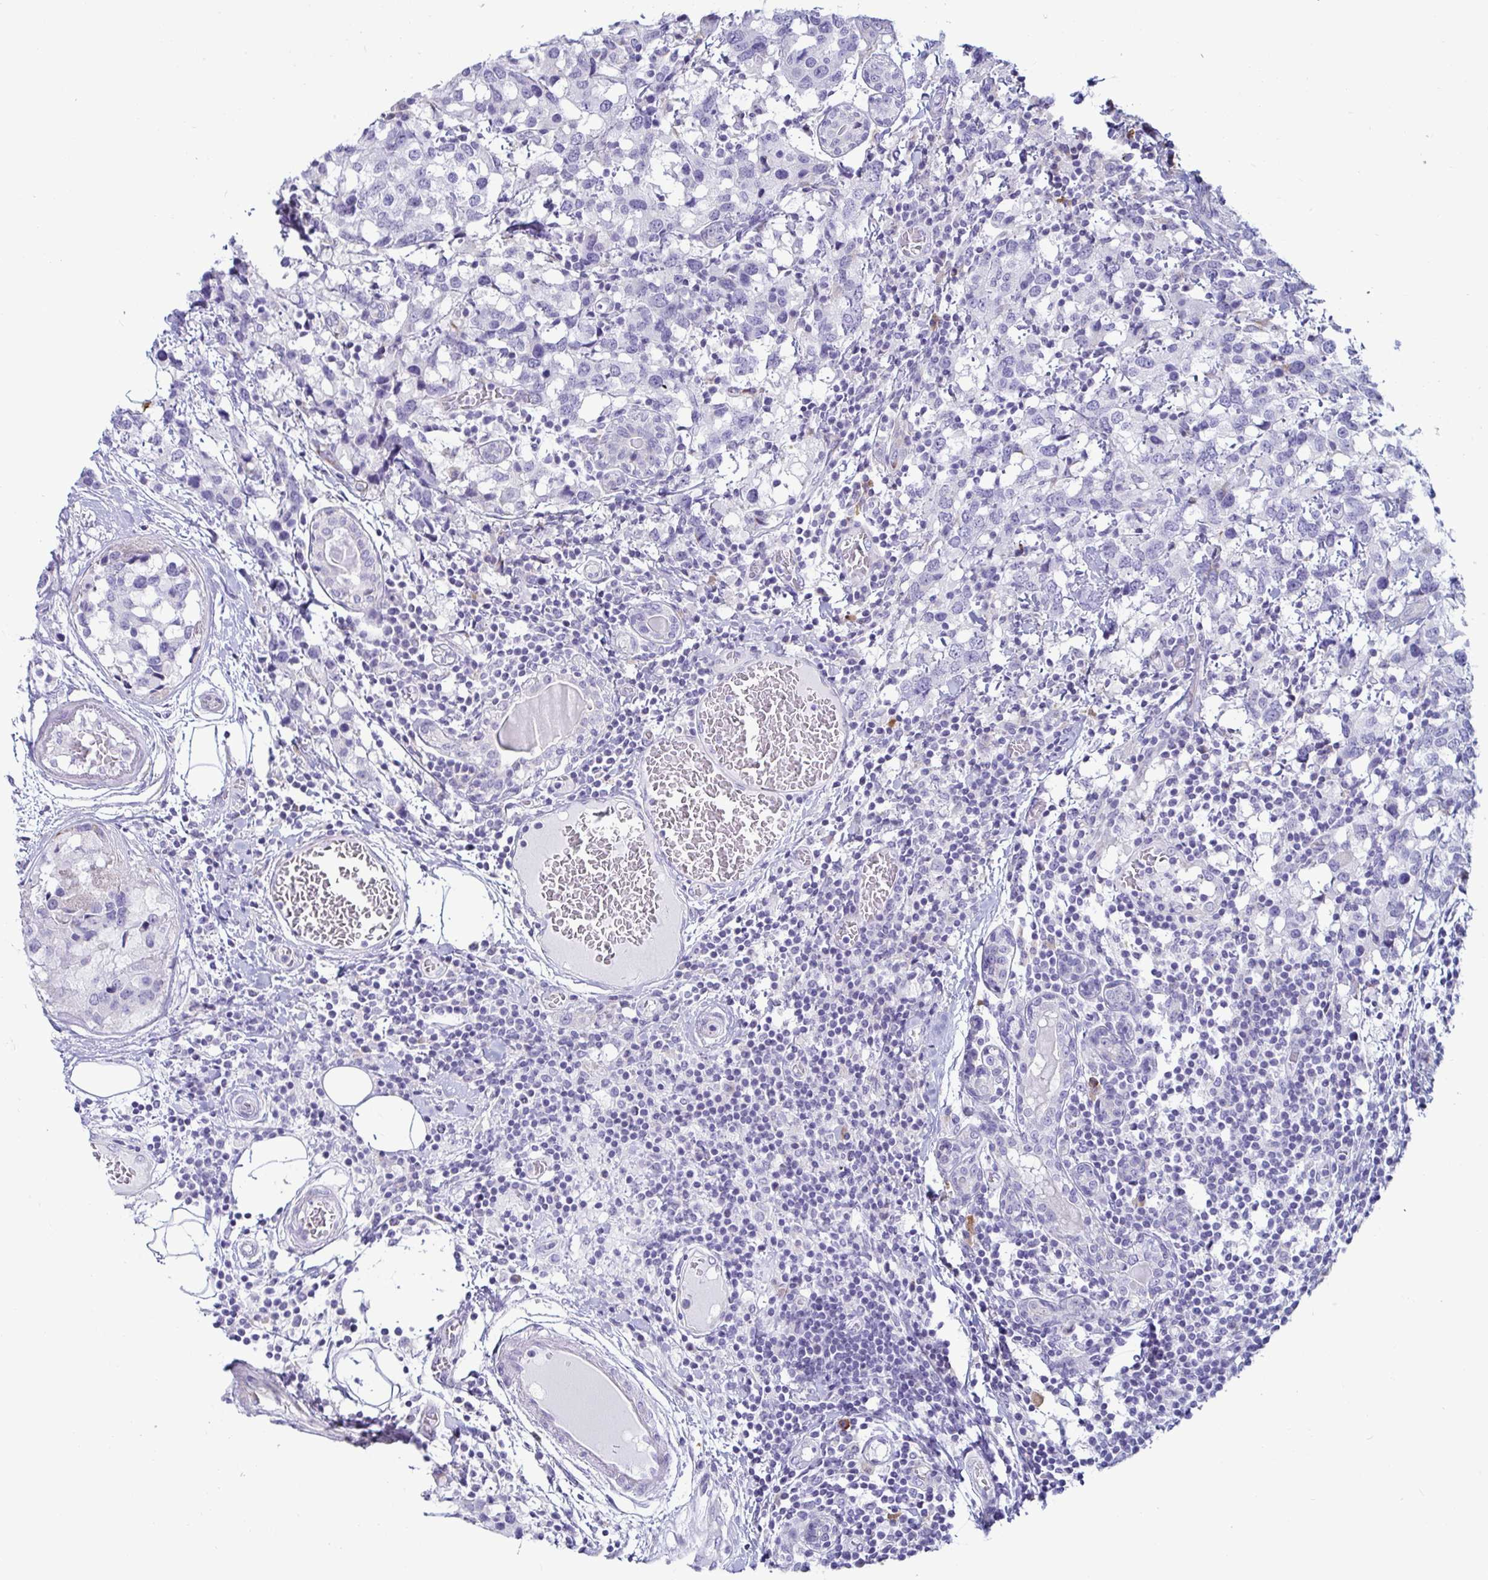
{"staining": {"intensity": "negative", "quantity": "none", "location": "none"}, "tissue": "breast cancer", "cell_type": "Tumor cells", "image_type": "cancer", "snomed": [{"axis": "morphology", "description": "Lobular carcinoma"}, {"axis": "topography", "description": "Breast"}], "caption": "IHC image of neoplastic tissue: human lobular carcinoma (breast) stained with DAB exhibits no significant protein expression in tumor cells.", "gene": "TFPI2", "patient": {"sex": "female", "age": 59}}